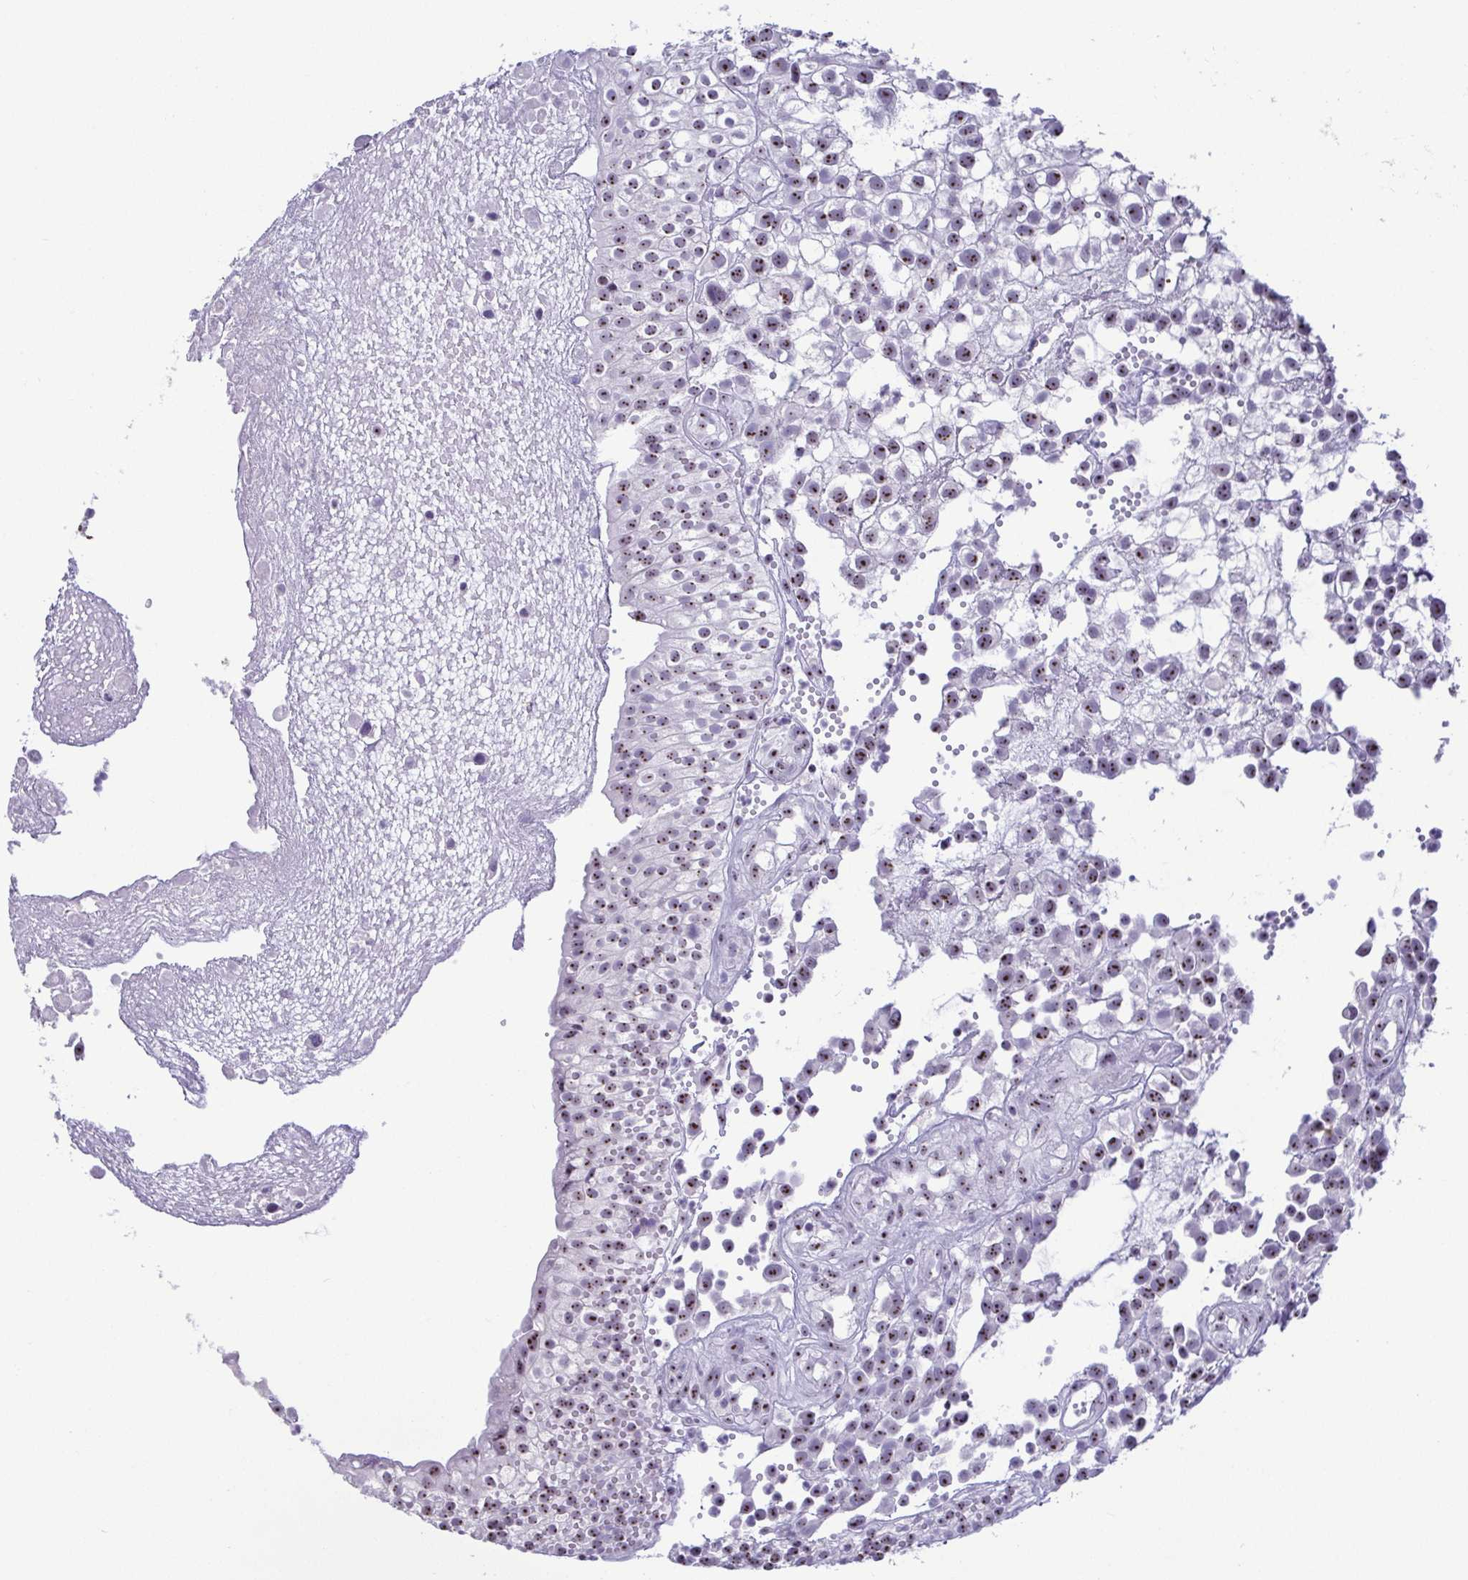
{"staining": {"intensity": "moderate", "quantity": ">75%", "location": "nuclear"}, "tissue": "urothelial cancer", "cell_type": "Tumor cells", "image_type": "cancer", "snomed": [{"axis": "morphology", "description": "Urothelial carcinoma, High grade"}, {"axis": "topography", "description": "Urinary bladder"}], "caption": "A micrograph of human urothelial cancer stained for a protein shows moderate nuclear brown staining in tumor cells. (DAB IHC, brown staining for protein, blue staining for nuclei).", "gene": "BZW1", "patient": {"sex": "male", "age": 56}}